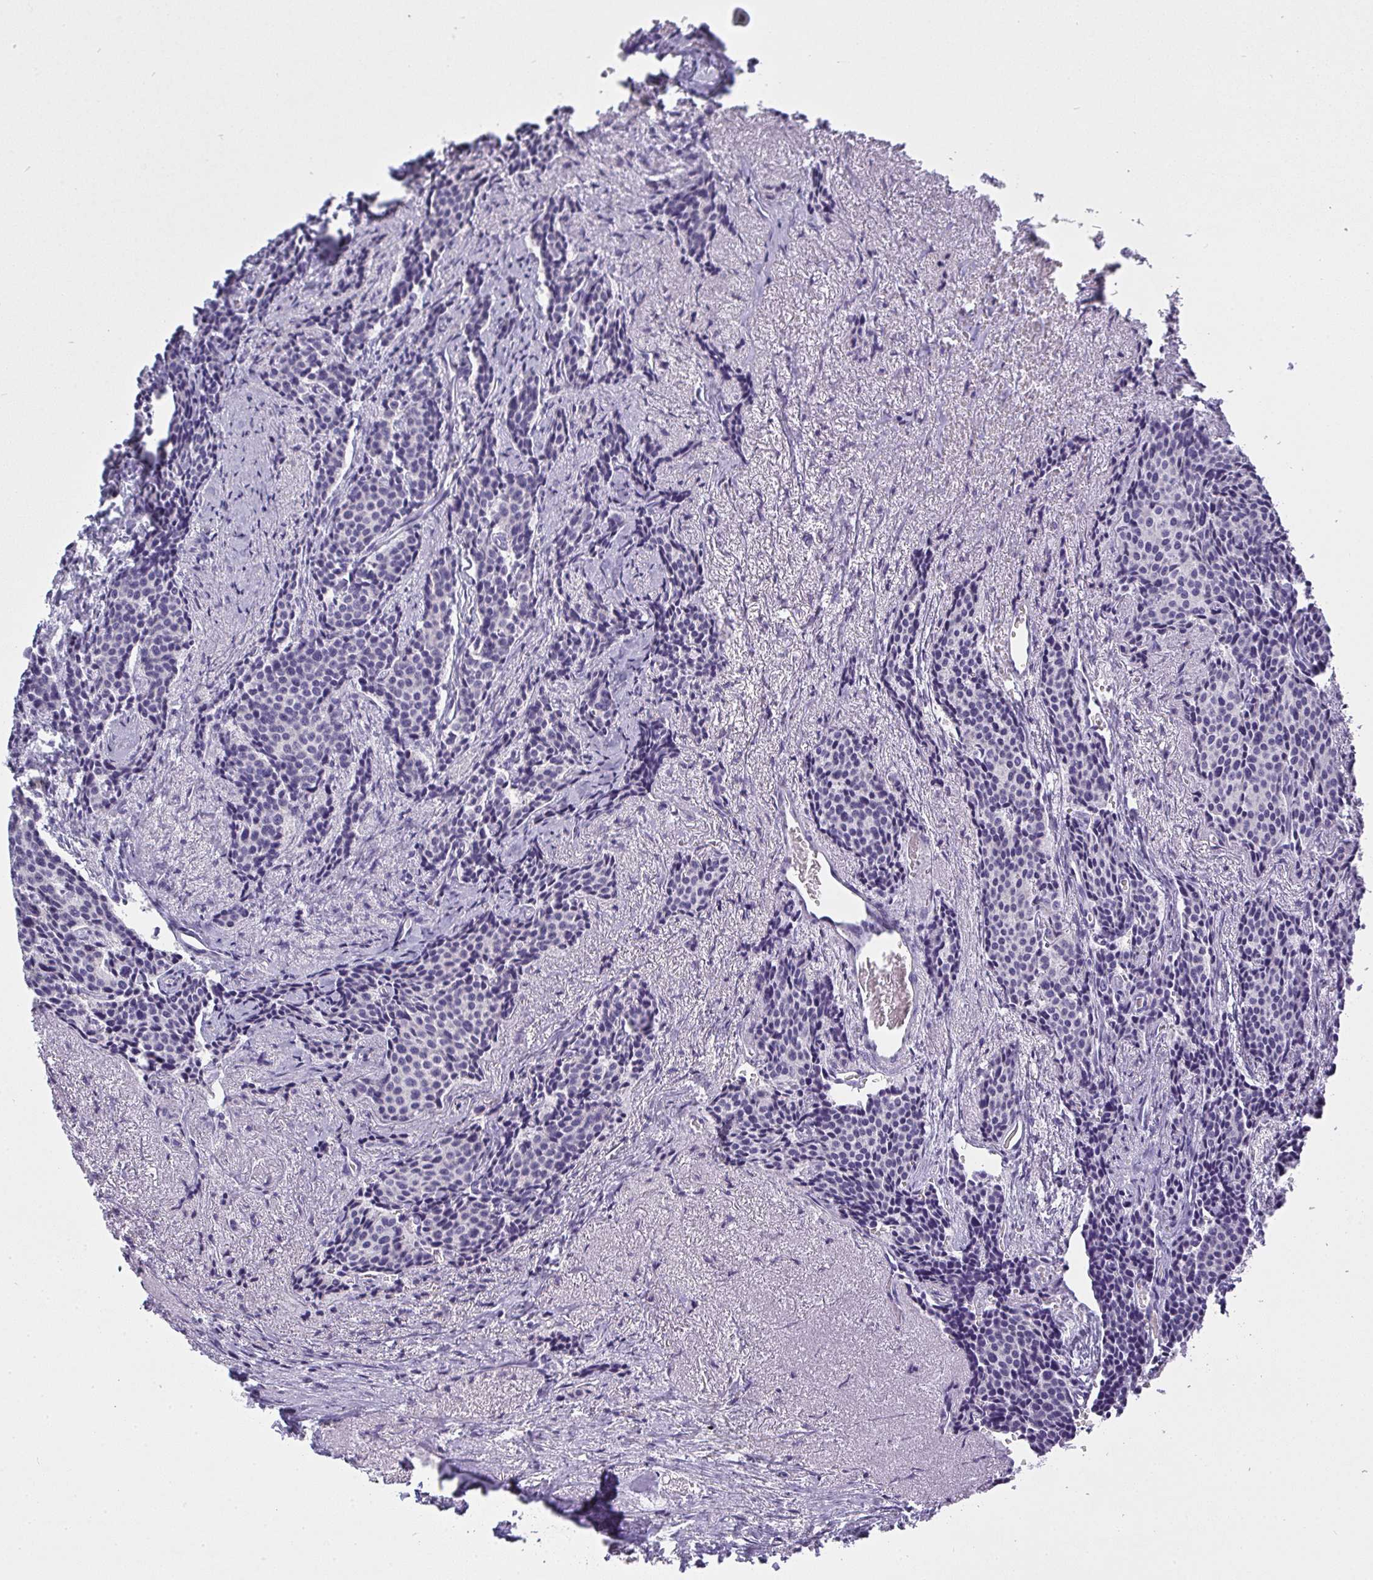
{"staining": {"intensity": "negative", "quantity": "none", "location": "none"}, "tissue": "carcinoid", "cell_type": "Tumor cells", "image_type": "cancer", "snomed": [{"axis": "morphology", "description": "Carcinoid, malignant, NOS"}, {"axis": "topography", "description": "Small intestine"}], "caption": "A high-resolution micrograph shows immunohistochemistry staining of malignant carcinoid, which demonstrates no significant staining in tumor cells.", "gene": "GSDMB", "patient": {"sex": "male", "age": 73}}